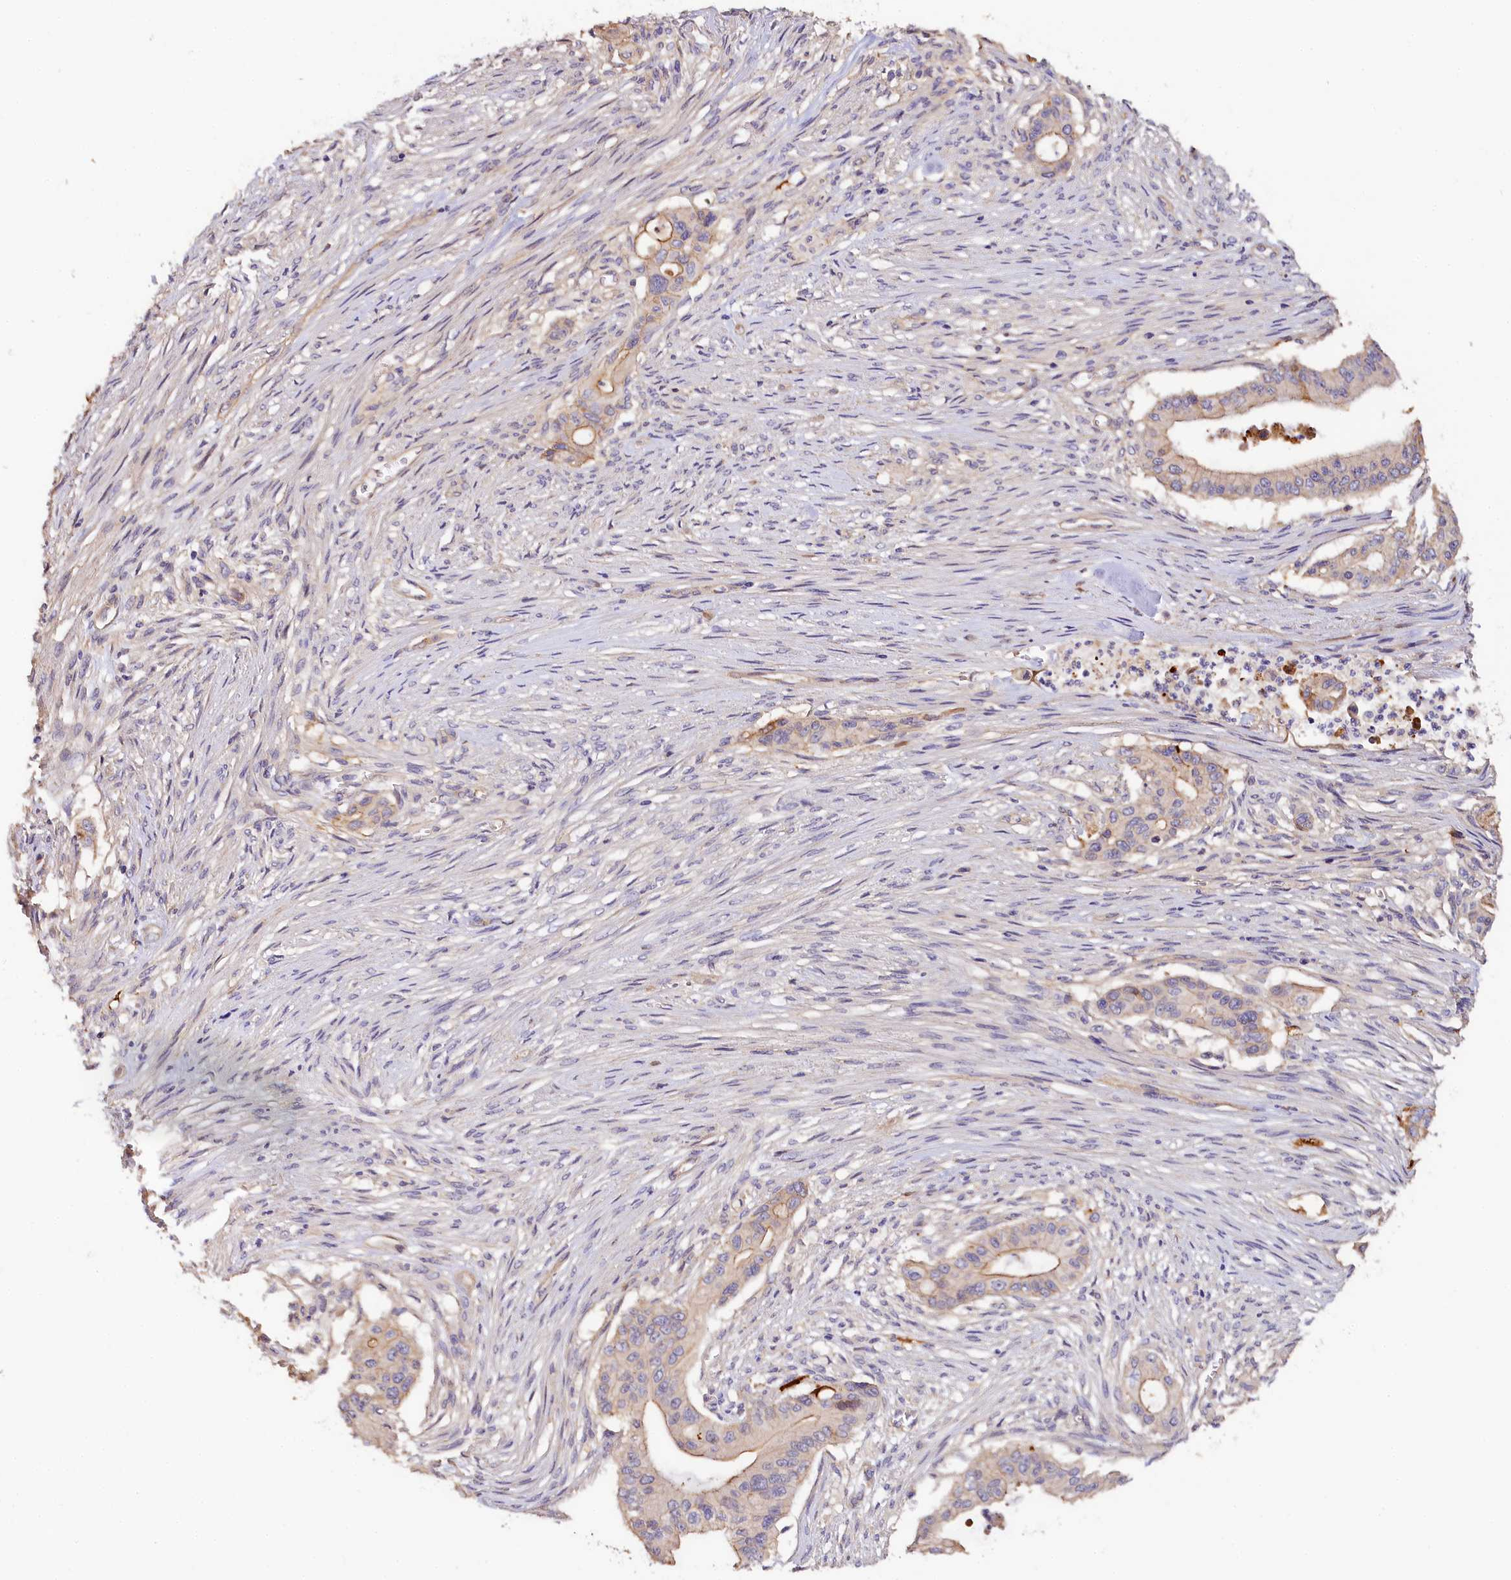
{"staining": {"intensity": "weak", "quantity": "<25%", "location": "cytoplasmic/membranous"}, "tissue": "pancreatic cancer", "cell_type": "Tumor cells", "image_type": "cancer", "snomed": [{"axis": "morphology", "description": "Adenocarcinoma, NOS"}, {"axis": "topography", "description": "Pancreas"}], "caption": "This is an immunohistochemistry (IHC) histopathology image of pancreatic adenocarcinoma. There is no expression in tumor cells.", "gene": "KATNB1", "patient": {"sex": "male", "age": 46}}